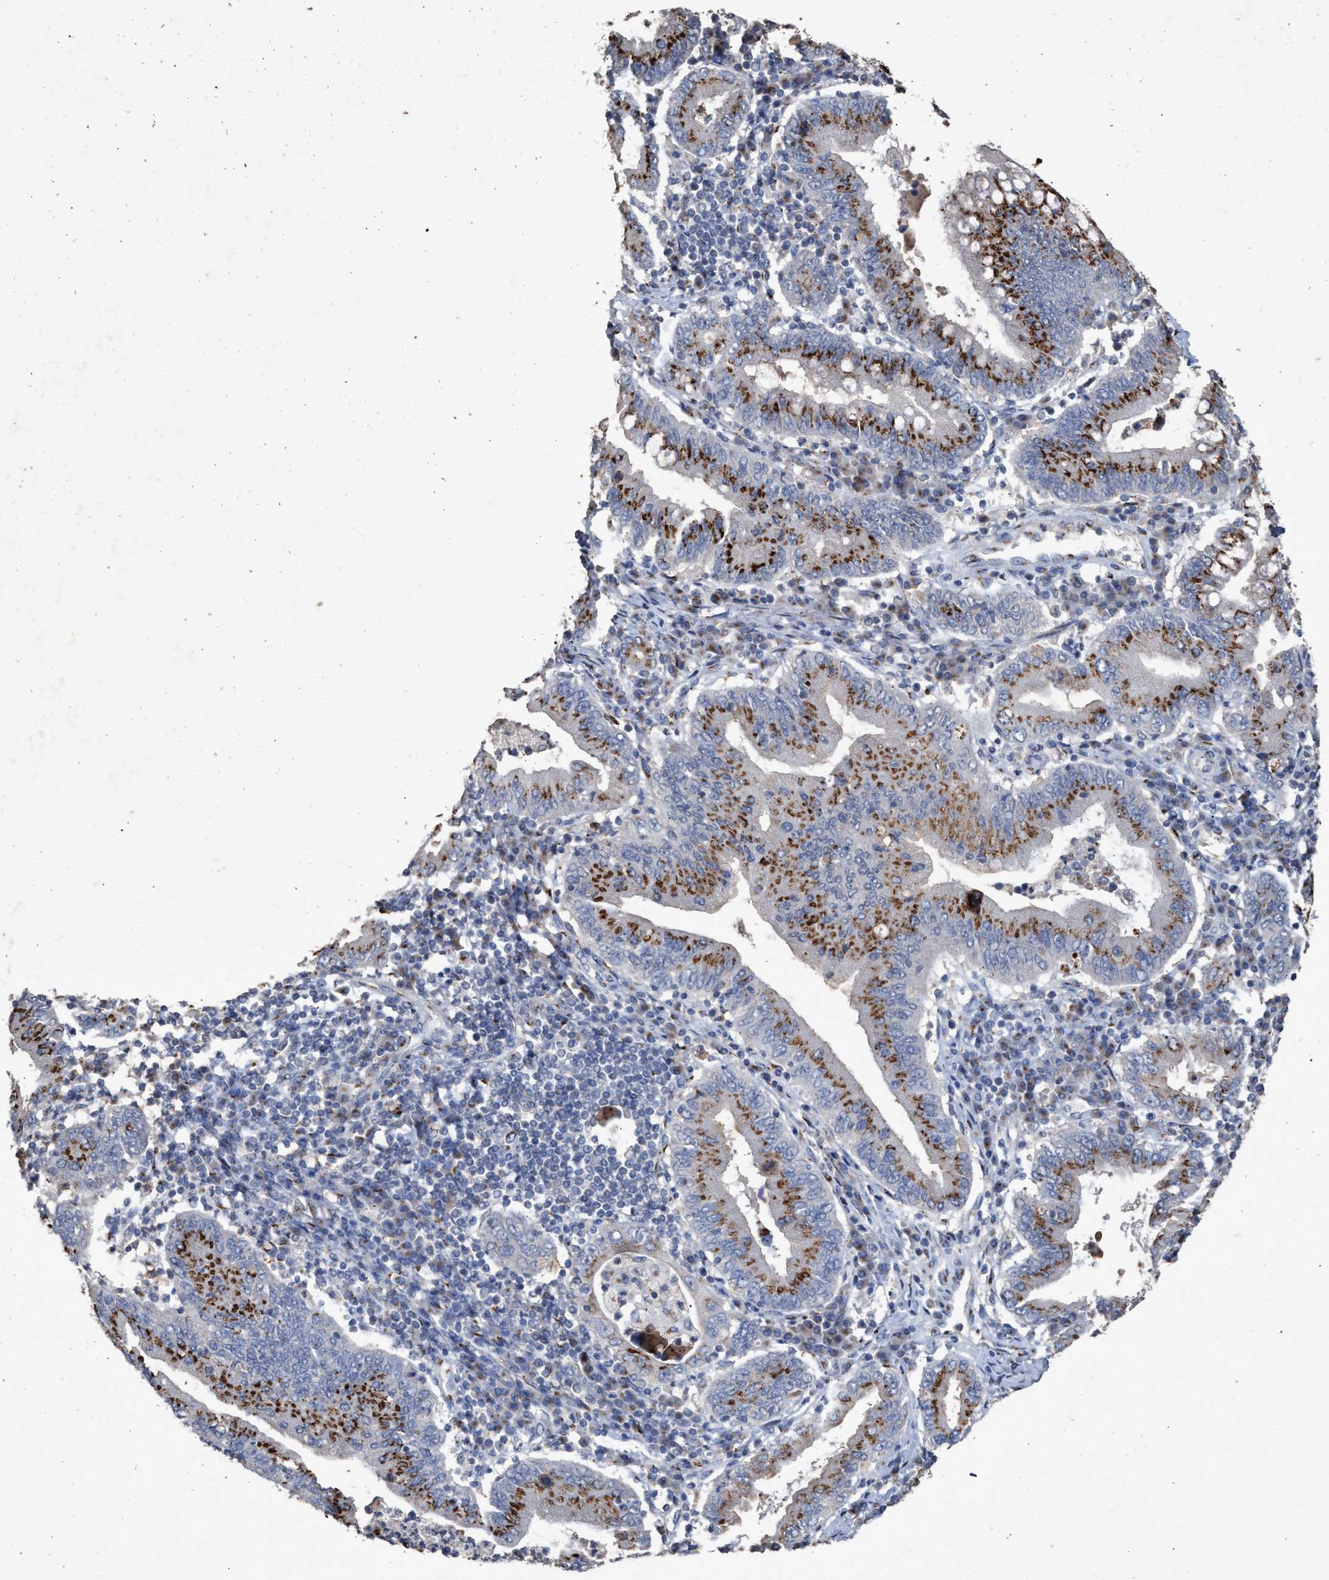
{"staining": {"intensity": "strong", "quantity": ">75%", "location": "cytoplasmic/membranous"}, "tissue": "stomach cancer", "cell_type": "Tumor cells", "image_type": "cancer", "snomed": [{"axis": "morphology", "description": "Normal tissue, NOS"}, {"axis": "morphology", "description": "Adenocarcinoma, NOS"}, {"axis": "topography", "description": "Esophagus"}, {"axis": "topography", "description": "Stomach, upper"}, {"axis": "topography", "description": "Peripheral nerve tissue"}], "caption": "This is an image of immunohistochemistry staining of stomach cancer (adenocarcinoma), which shows strong expression in the cytoplasmic/membranous of tumor cells.", "gene": "MAN2A1", "patient": {"sex": "male", "age": 62}}